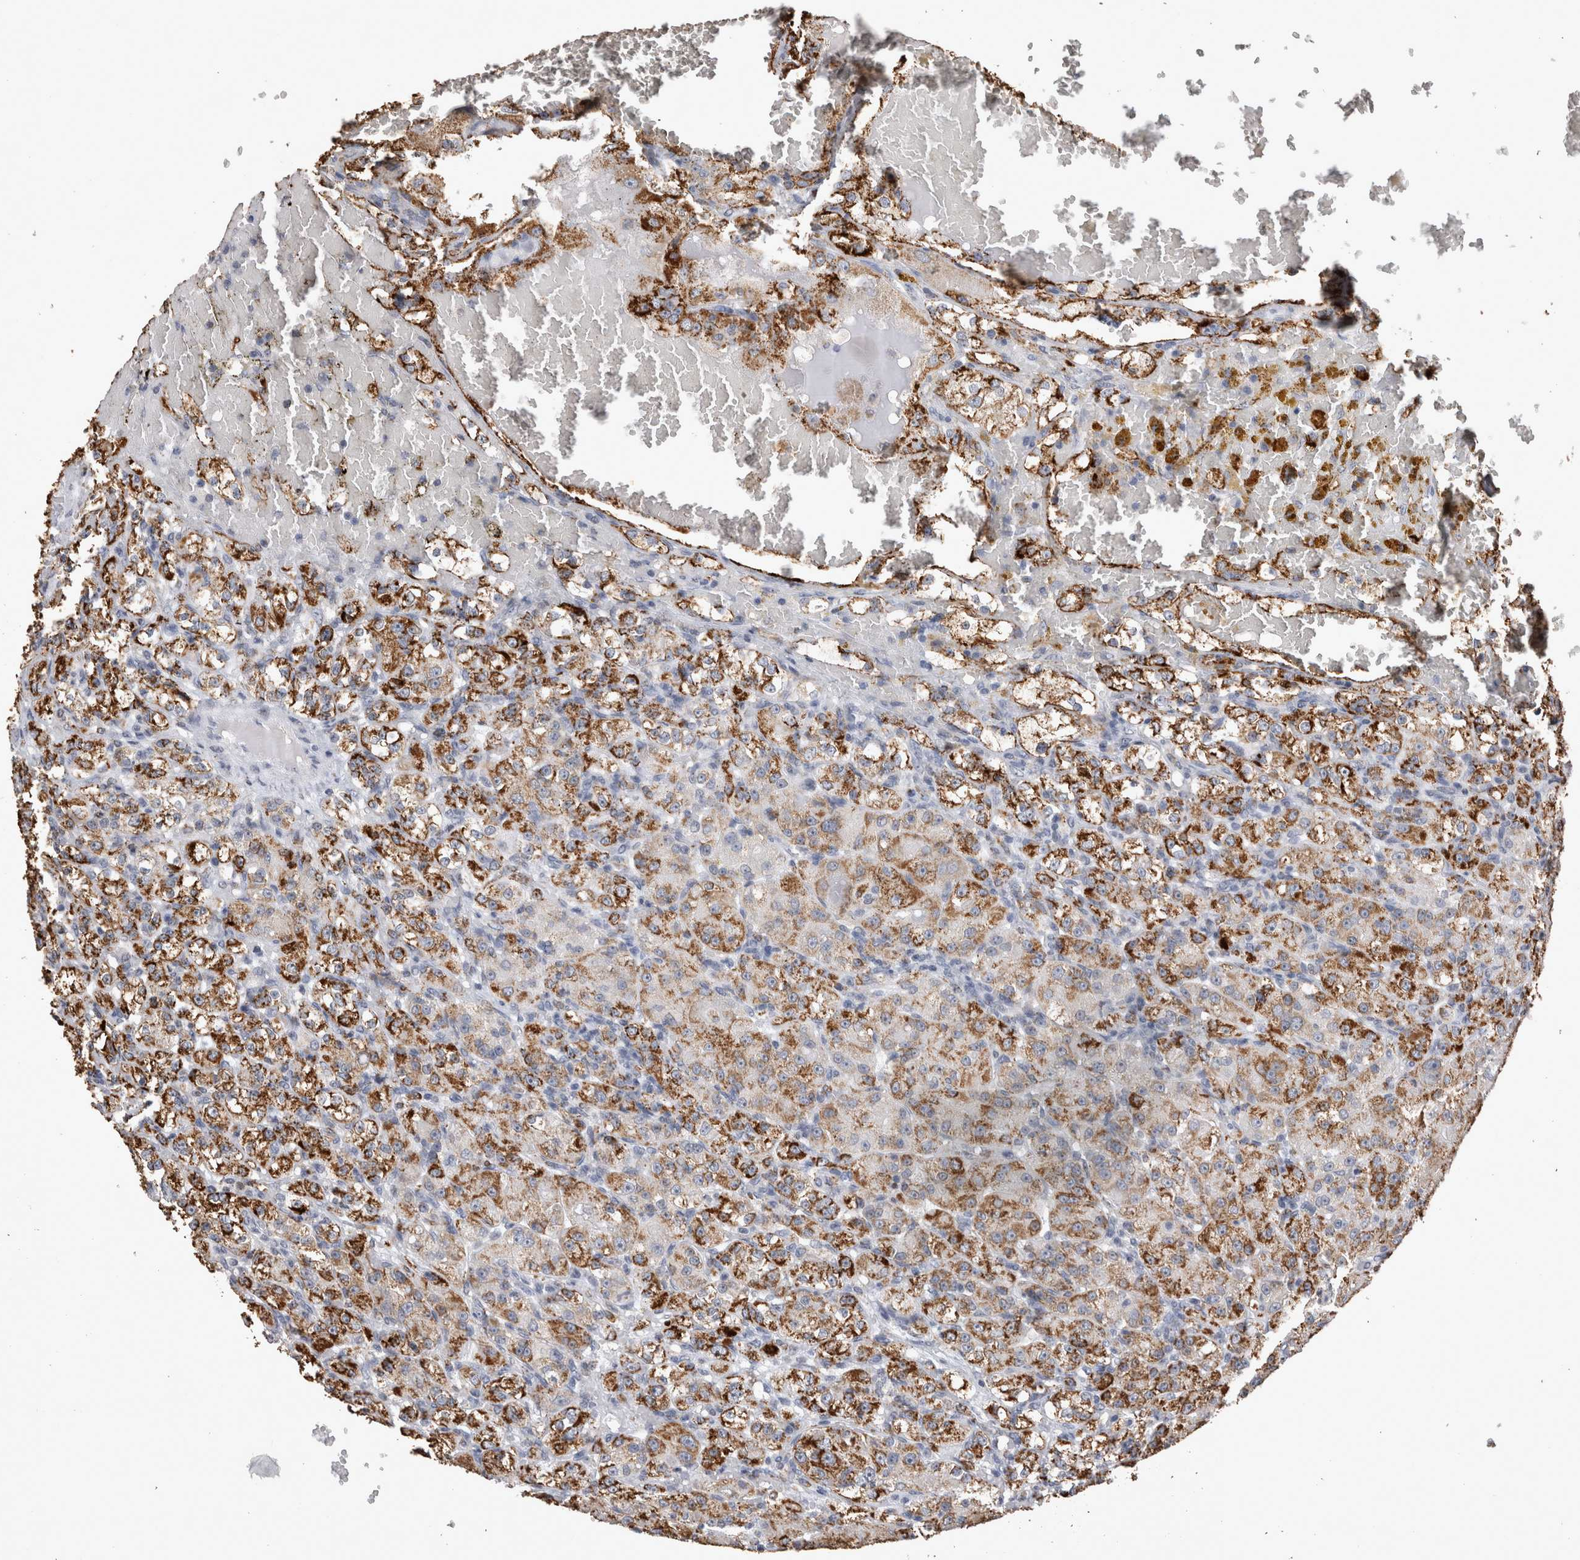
{"staining": {"intensity": "strong", "quantity": ">75%", "location": "cytoplasmic/membranous"}, "tissue": "renal cancer", "cell_type": "Tumor cells", "image_type": "cancer", "snomed": [{"axis": "morphology", "description": "Normal tissue, NOS"}, {"axis": "morphology", "description": "Adenocarcinoma, NOS"}, {"axis": "topography", "description": "Kidney"}], "caption": "This is an image of immunohistochemistry staining of adenocarcinoma (renal), which shows strong positivity in the cytoplasmic/membranous of tumor cells.", "gene": "DKK3", "patient": {"sex": "male", "age": 61}}